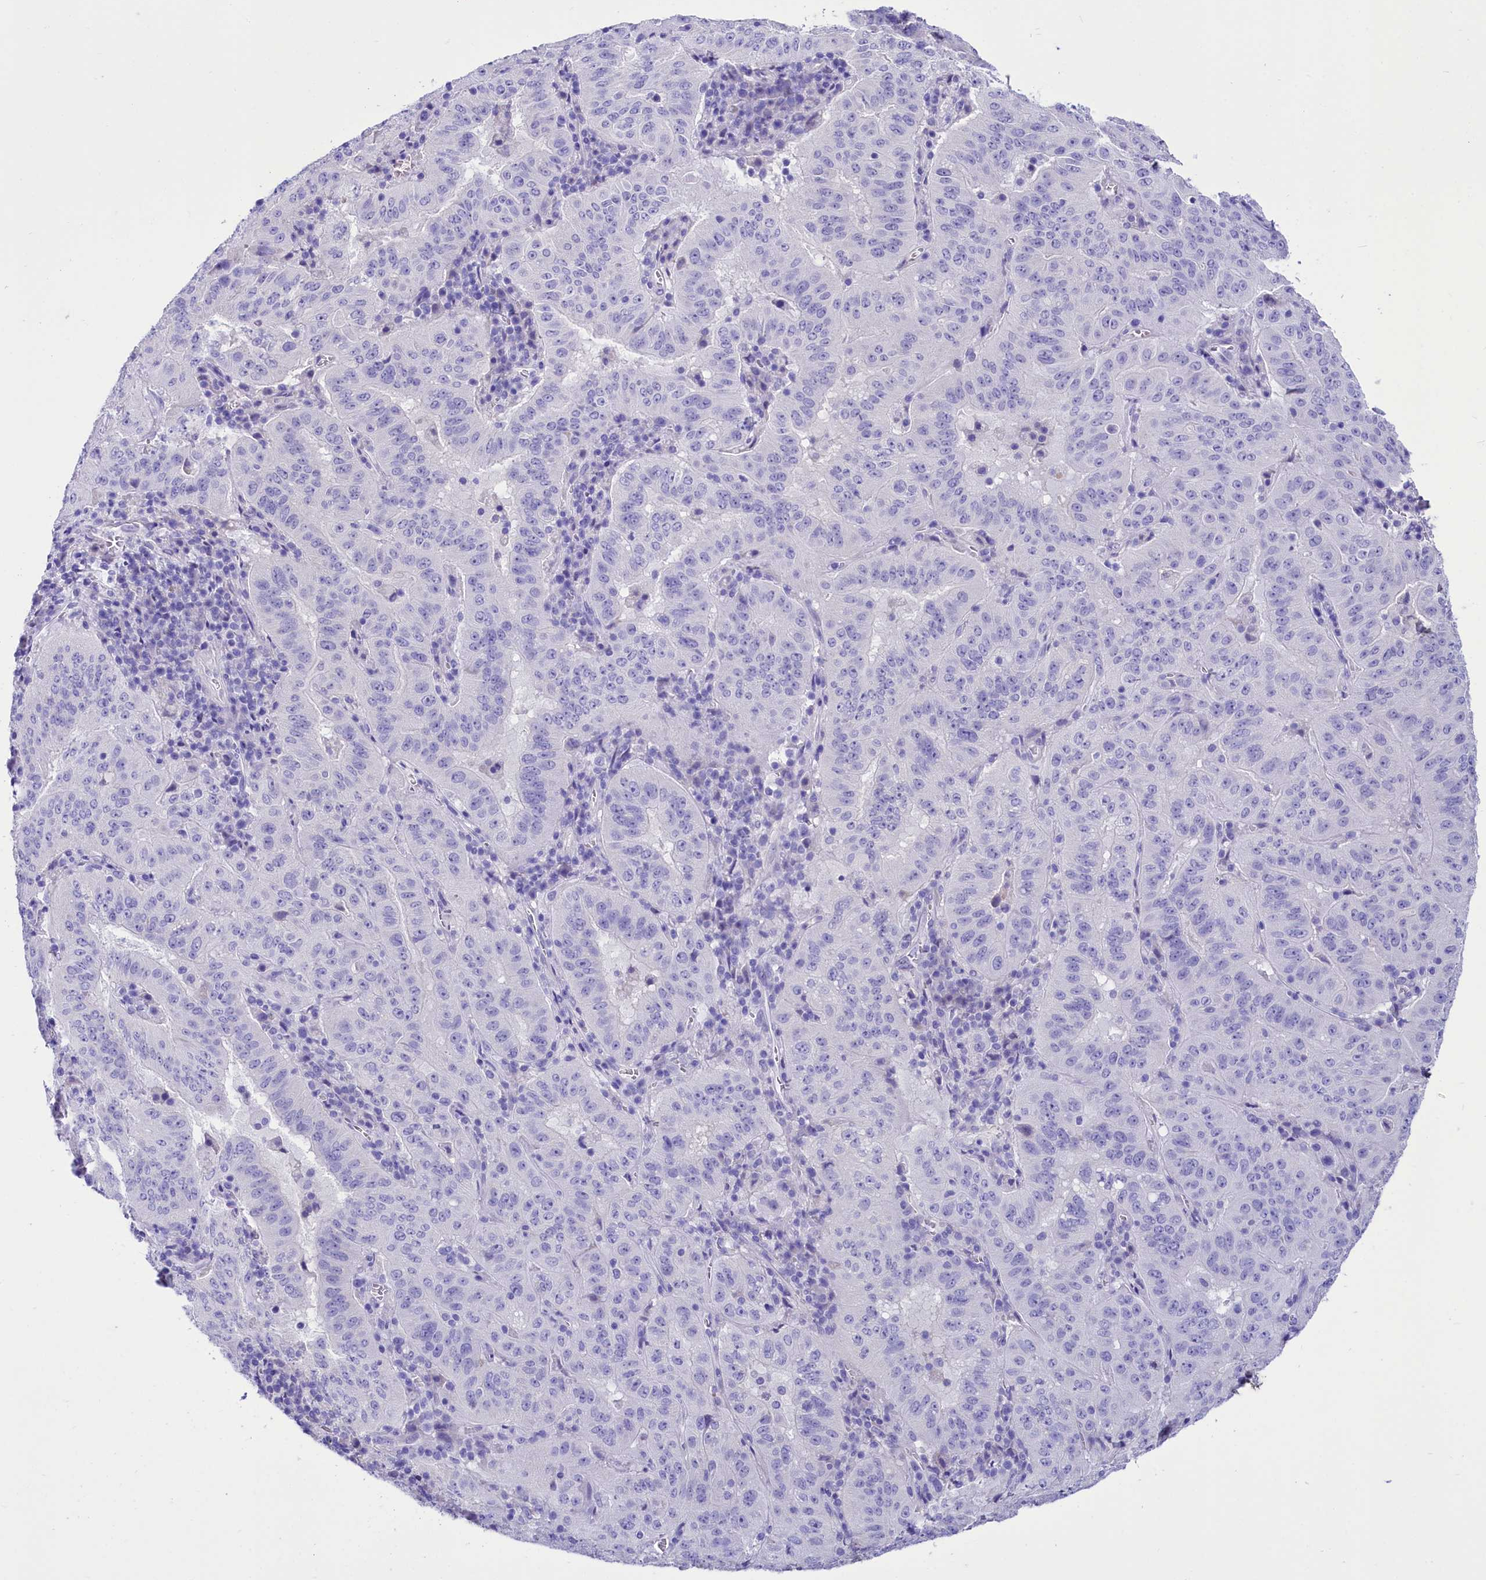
{"staining": {"intensity": "negative", "quantity": "none", "location": "none"}, "tissue": "pancreatic cancer", "cell_type": "Tumor cells", "image_type": "cancer", "snomed": [{"axis": "morphology", "description": "Adenocarcinoma, NOS"}, {"axis": "topography", "description": "Pancreas"}], "caption": "This is an IHC micrograph of adenocarcinoma (pancreatic). There is no expression in tumor cells.", "gene": "TTC36", "patient": {"sex": "male", "age": 63}}